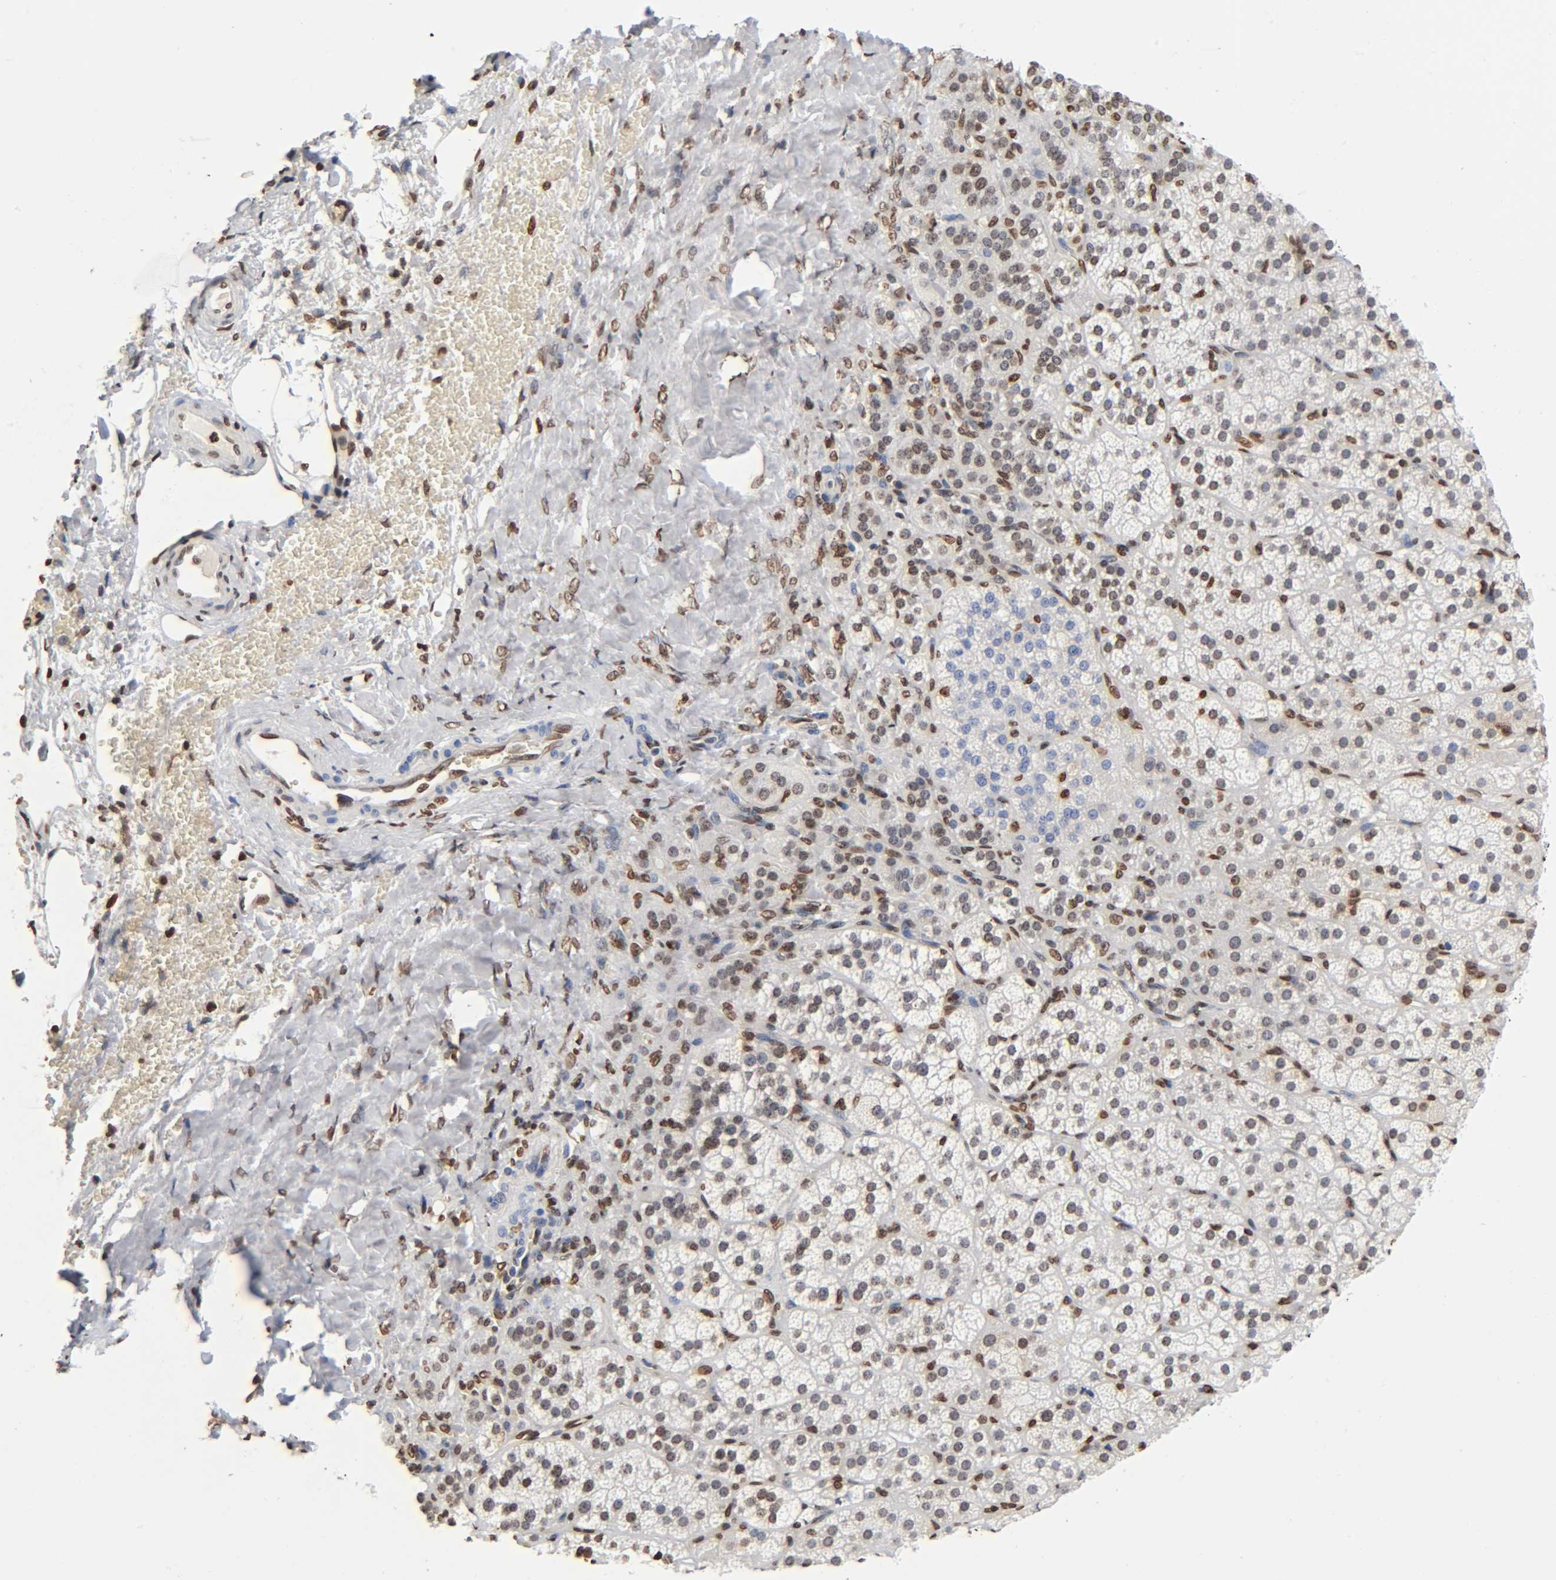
{"staining": {"intensity": "moderate", "quantity": "25%-75%", "location": "nuclear"}, "tissue": "adrenal gland", "cell_type": "Glandular cells", "image_type": "normal", "snomed": [{"axis": "morphology", "description": "Normal tissue, NOS"}, {"axis": "topography", "description": "Adrenal gland"}], "caption": "DAB immunohistochemical staining of unremarkable adrenal gland displays moderate nuclear protein positivity in approximately 25%-75% of glandular cells. (DAB (3,3'-diaminobenzidine) IHC, brown staining for protein, blue staining for nuclei).", "gene": "HOXA6", "patient": {"sex": "female", "age": 71}}